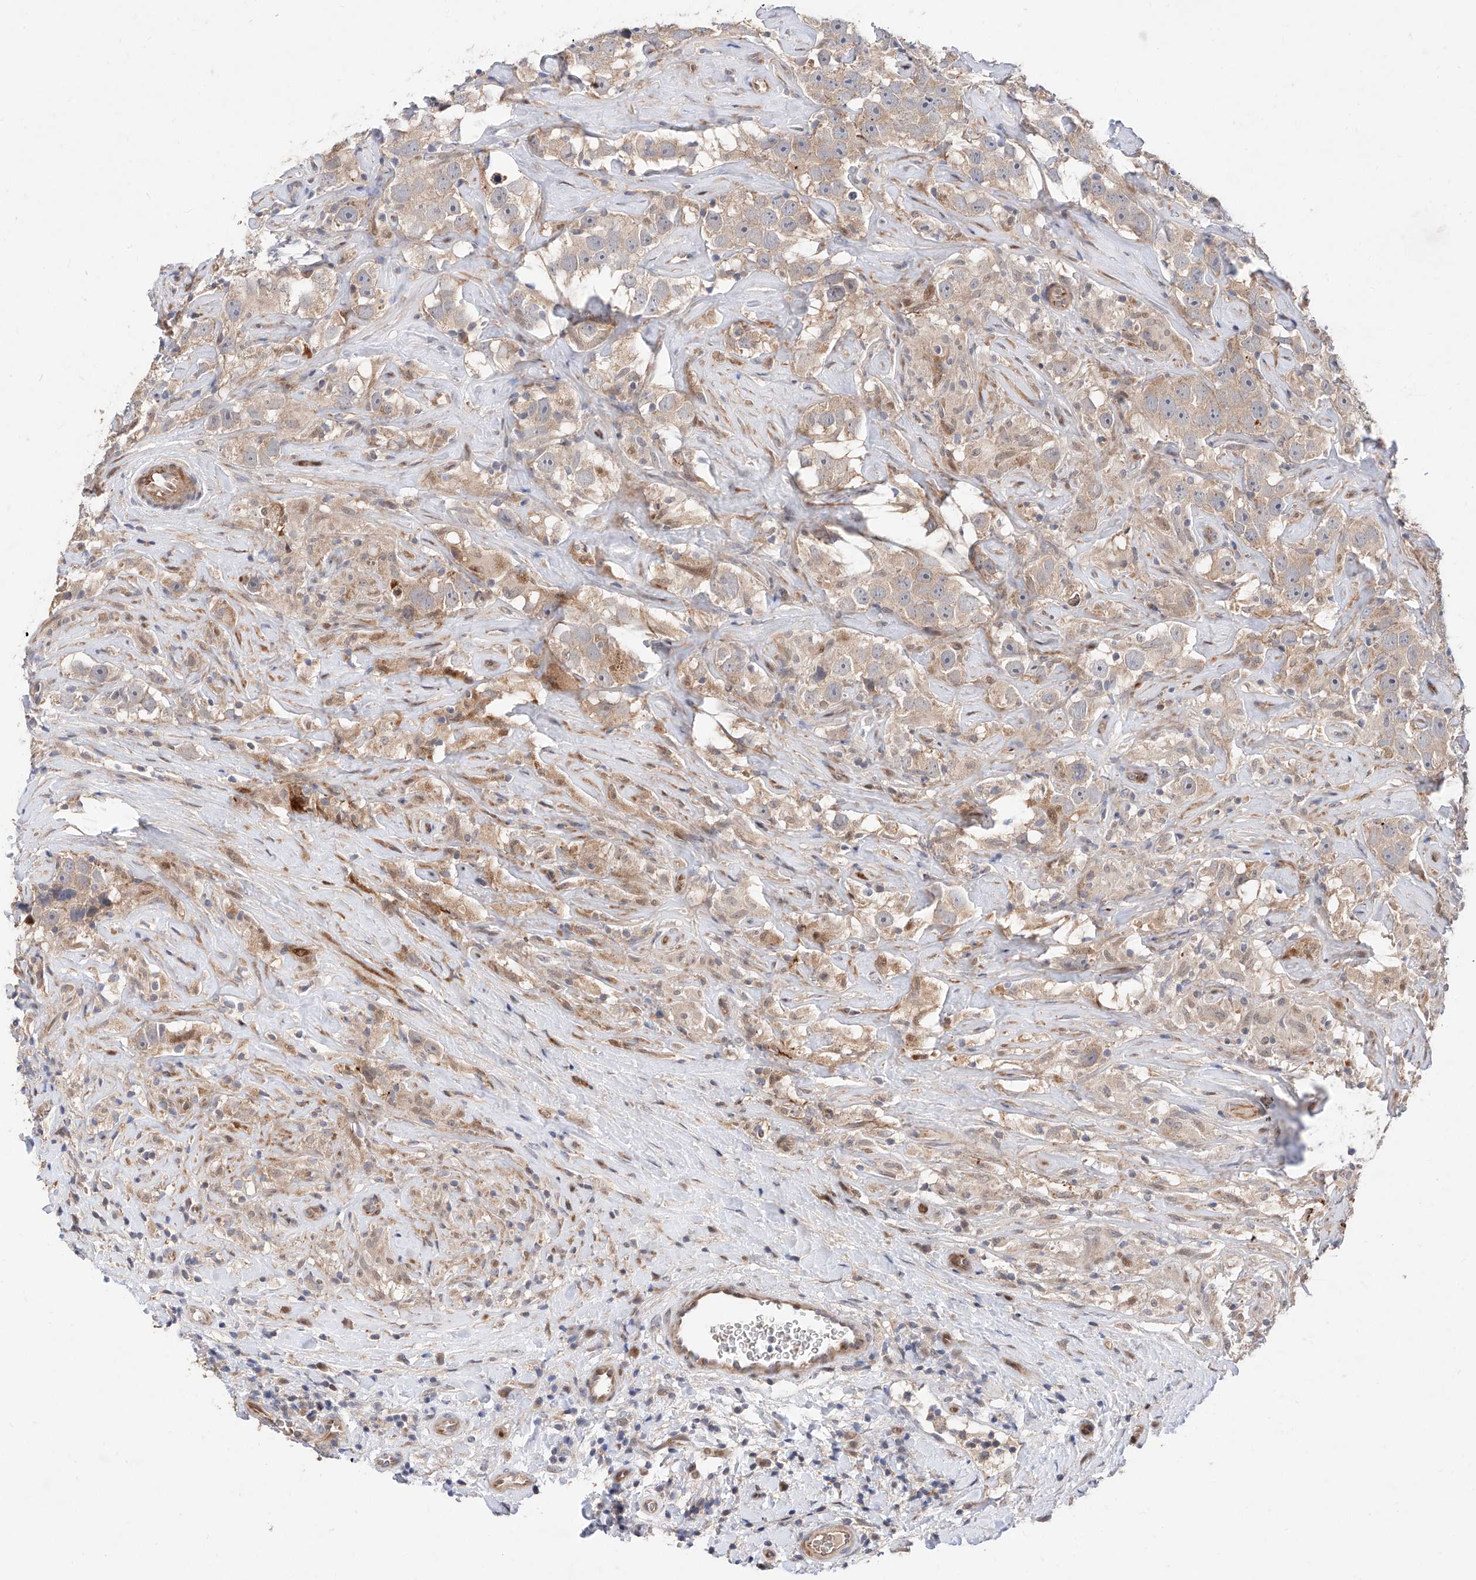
{"staining": {"intensity": "weak", "quantity": ">75%", "location": "cytoplasmic/membranous"}, "tissue": "testis cancer", "cell_type": "Tumor cells", "image_type": "cancer", "snomed": [{"axis": "morphology", "description": "Seminoma, NOS"}, {"axis": "topography", "description": "Testis"}], "caption": "A high-resolution micrograph shows immunohistochemistry (IHC) staining of seminoma (testis), which demonstrates weak cytoplasmic/membranous positivity in approximately >75% of tumor cells. (DAB IHC, brown staining for protein, blue staining for nuclei).", "gene": "FUCA2", "patient": {"sex": "male", "age": 49}}